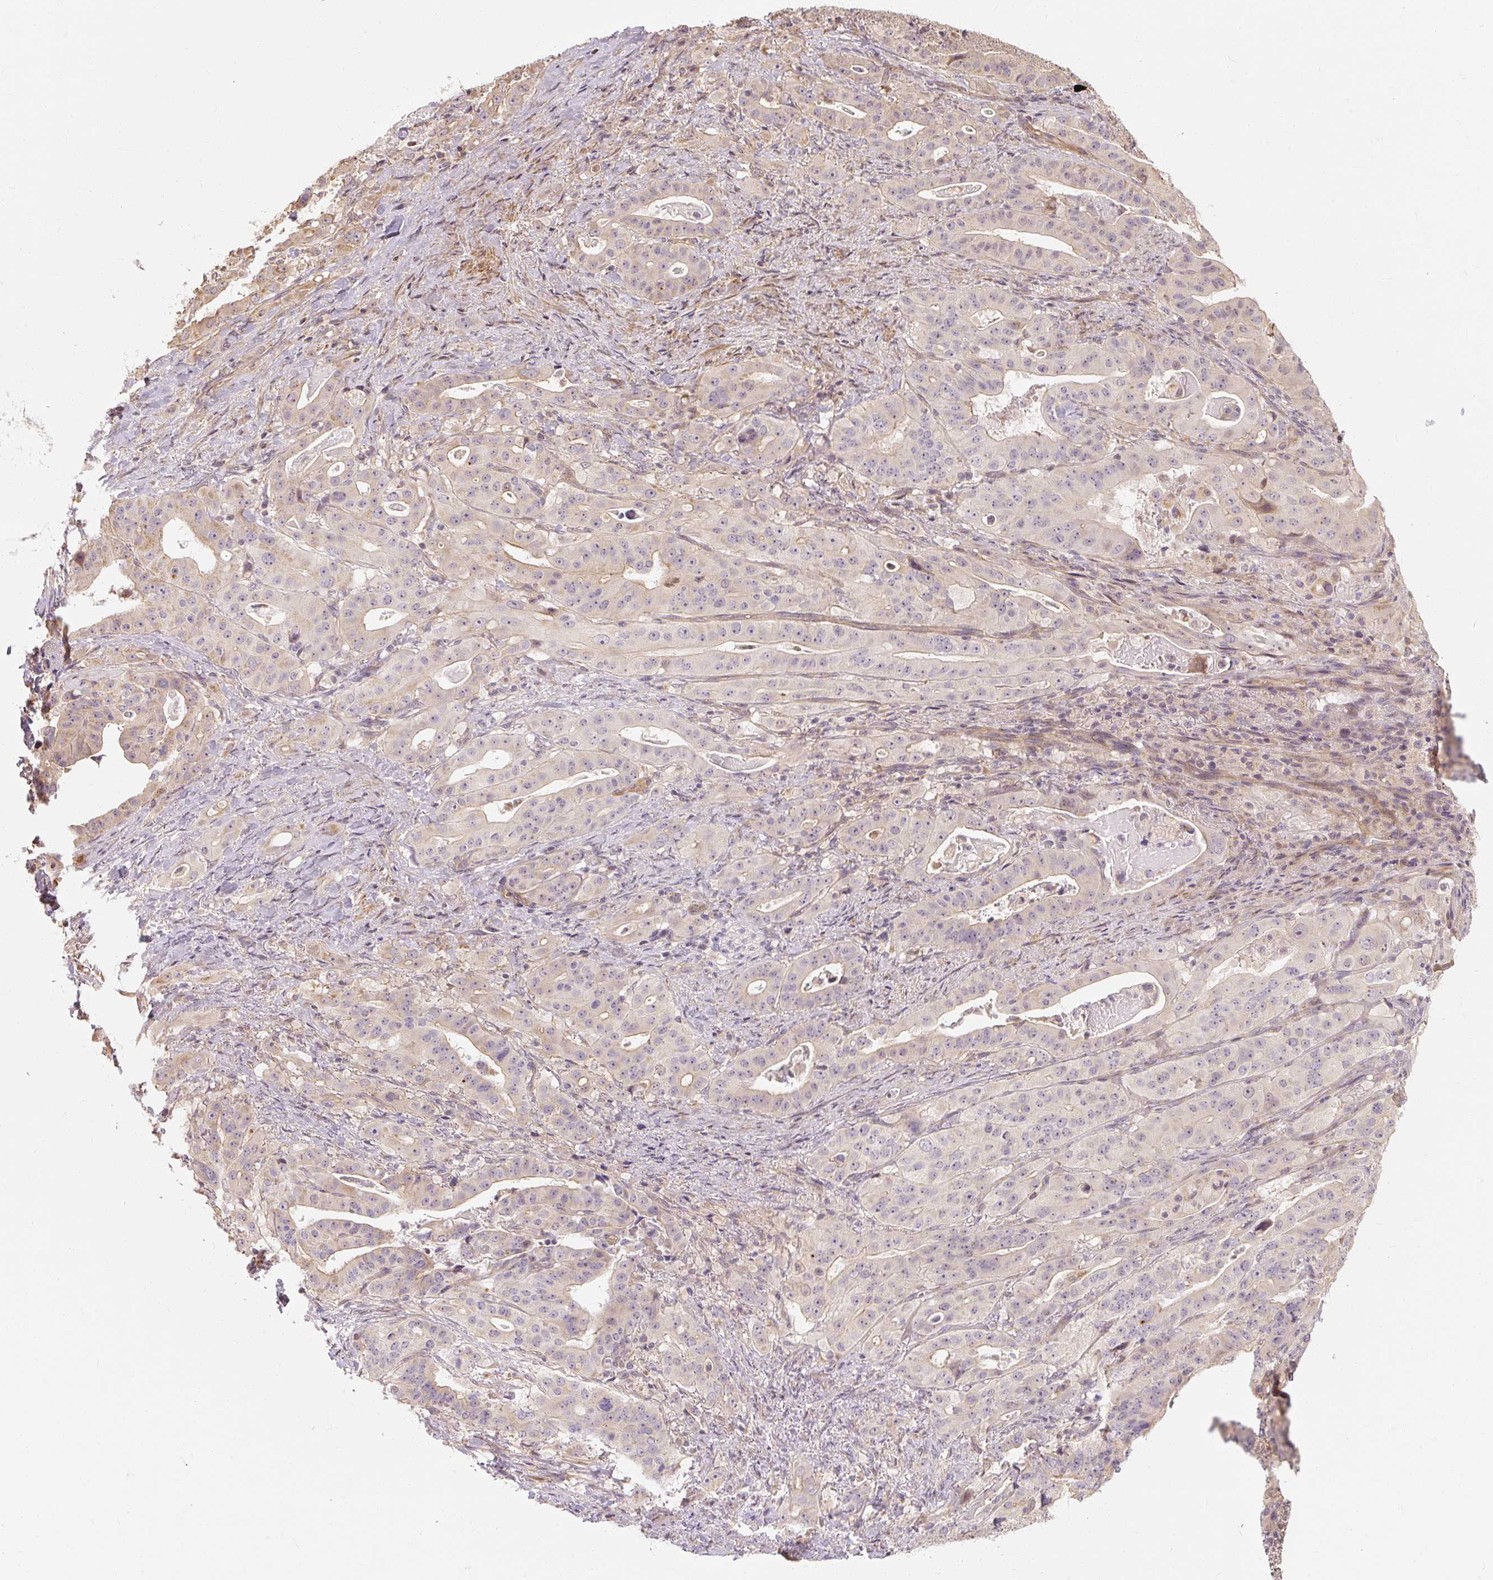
{"staining": {"intensity": "weak", "quantity": "25%-75%", "location": "cytoplasmic/membranous"}, "tissue": "stomach cancer", "cell_type": "Tumor cells", "image_type": "cancer", "snomed": [{"axis": "morphology", "description": "Adenocarcinoma, NOS"}, {"axis": "topography", "description": "Stomach"}], "caption": "Adenocarcinoma (stomach) was stained to show a protein in brown. There is low levels of weak cytoplasmic/membranous positivity in about 25%-75% of tumor cells. (DAB IHC with brightfield microscopy, high magnification).", "gene": "RB1CC1", "patient": {"sex": "male", "age": 48}}